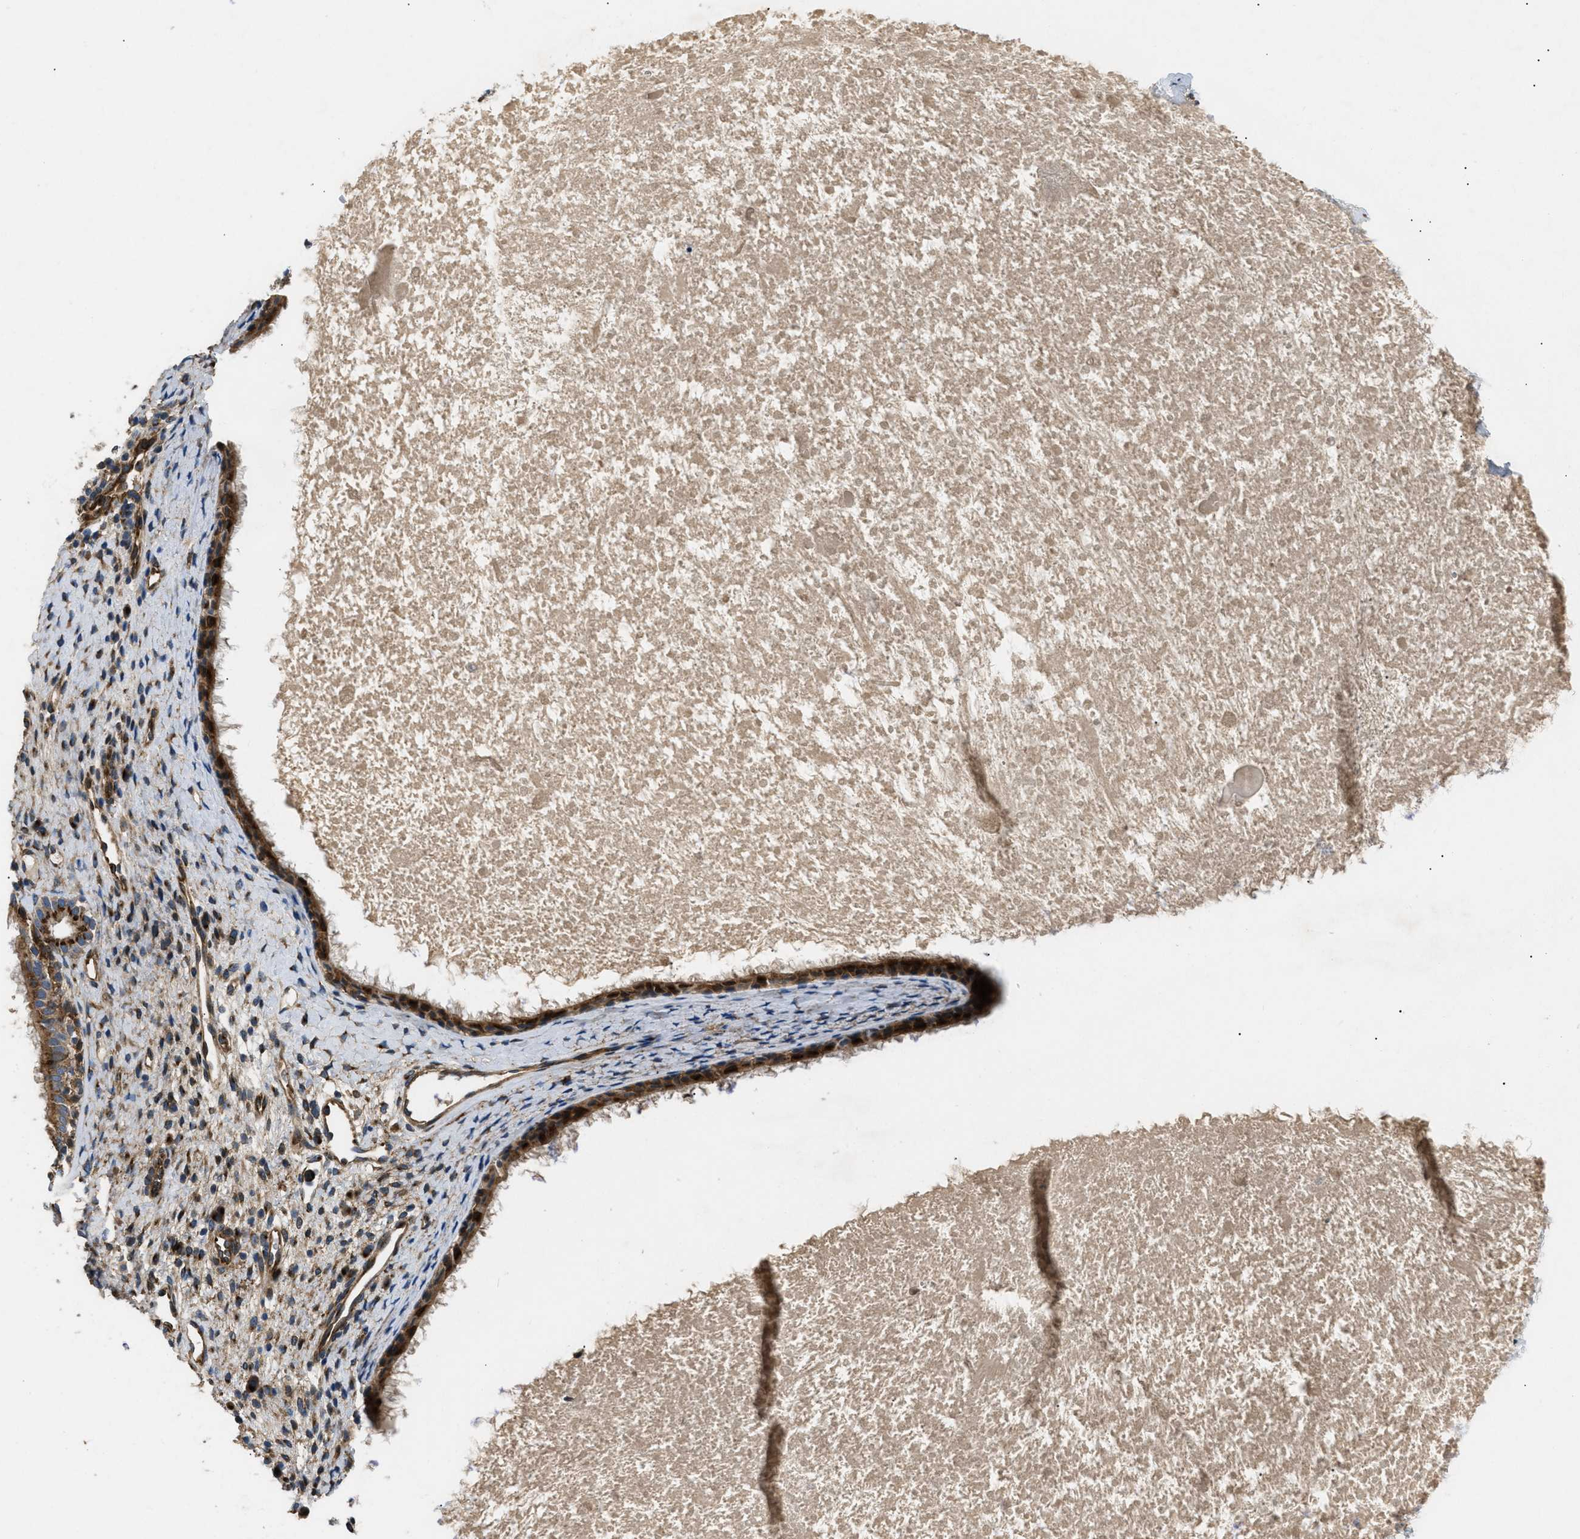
{"staining": {"intensity": "strong", "quantity": ">75%", "location": "cytoplasmic/membranous"}, "tissue": "nasopharynx", "cell_type": "Respiratory epithelial cells", "image_type": "normal", "snomed": [{"axis": "morphology", "description": "Normal tissue, NOS"}, {"axis": "topography", "description": "Nasopharynx"}], "caption": "This image shows immunohistochemistry staining of unremarkable human nasopharynx, with high strong cytoplasmic/membranous staining in about >75% of respiratory epithelial cells.", "gene": "LYSMD3", "patient": {"sex": "male", "age": 22}}